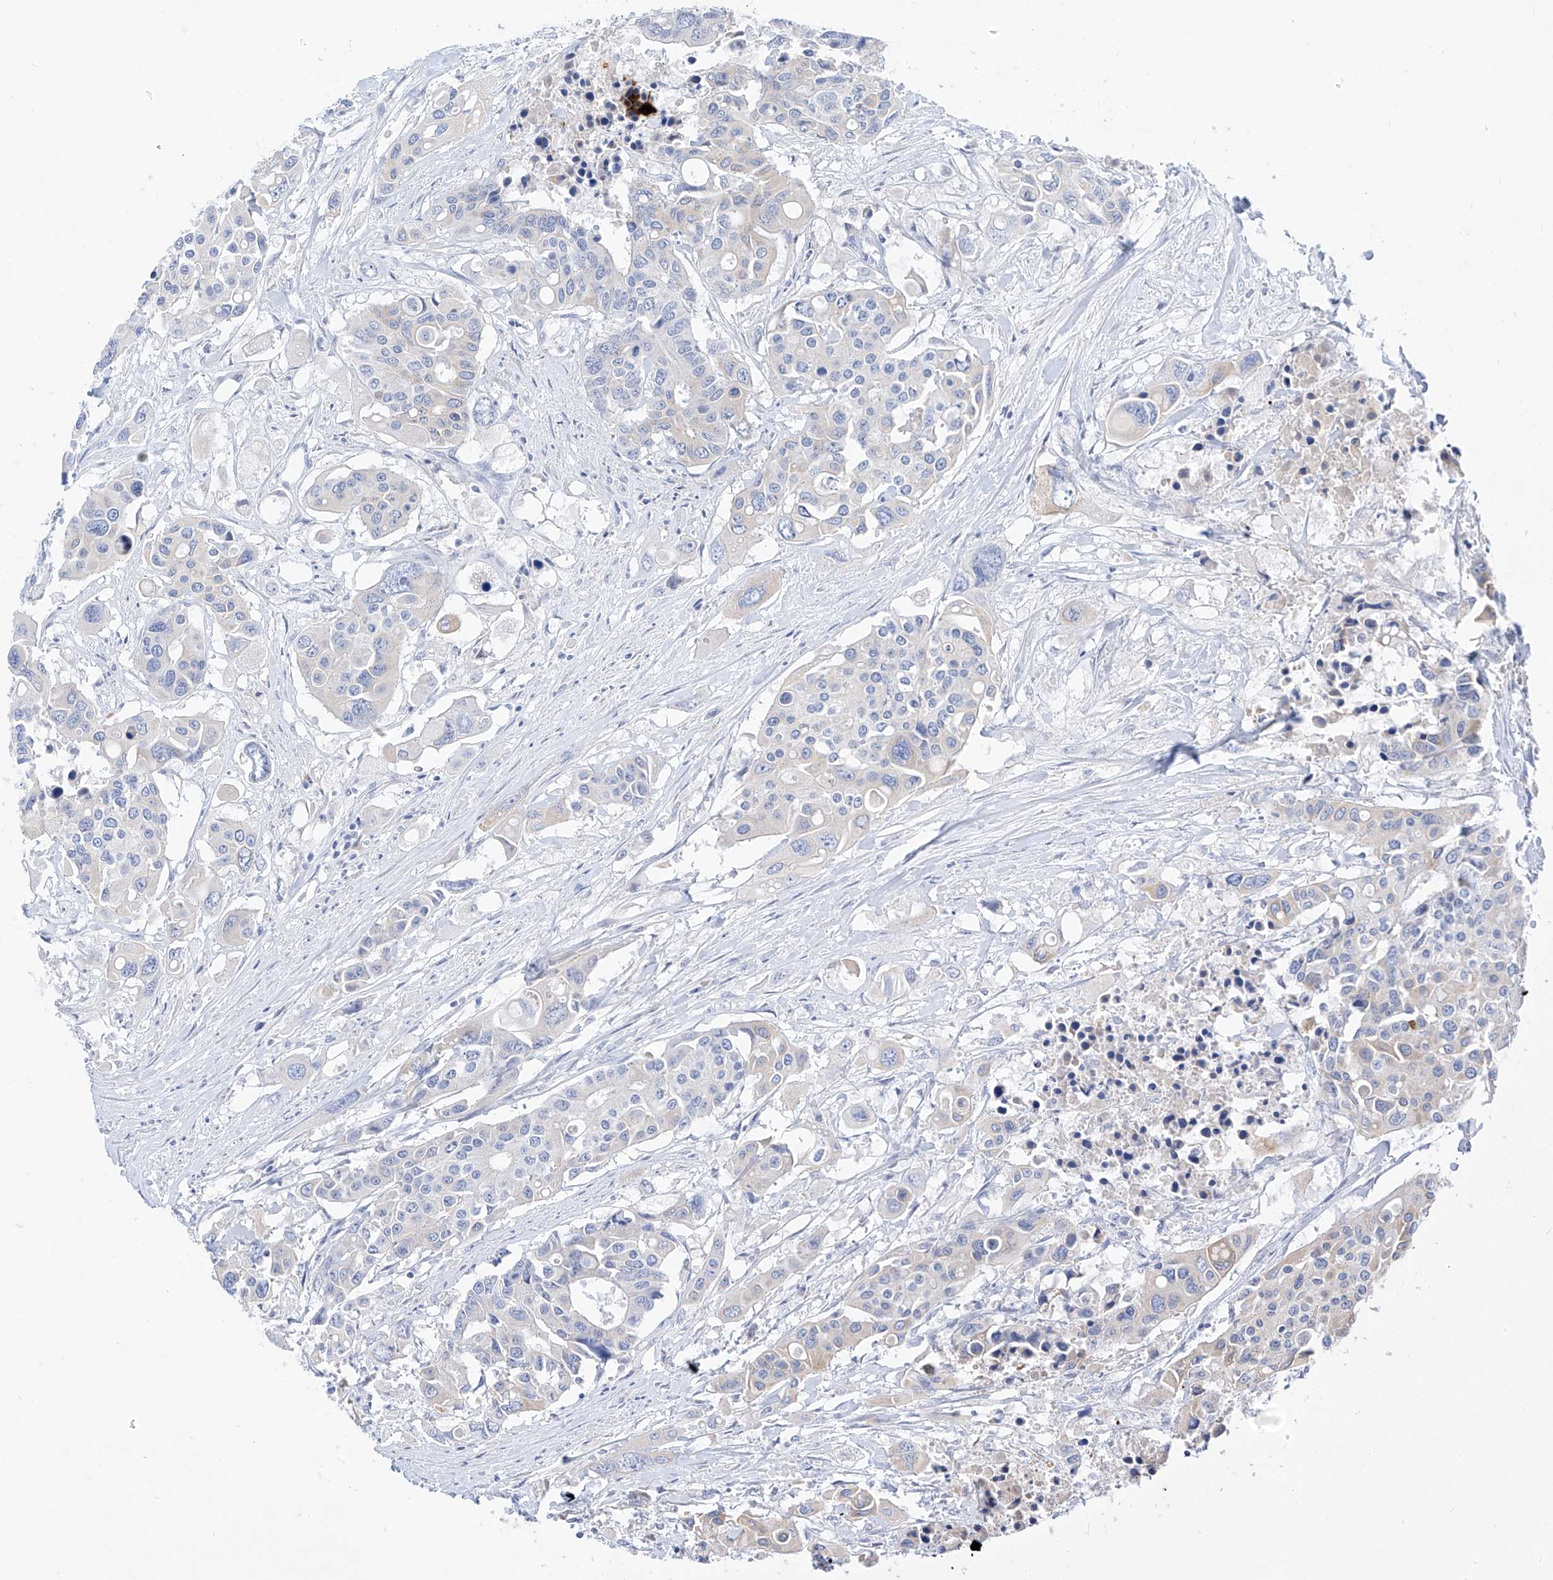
{"staining": {"intensity": "weak", "quantity": "<25%", "location": "cytoplasmic/membranous"}, "tissue": "colorectal cancer", "cell_type": "Tumor cells", "image_type": "cancer", "snomed": [{"axis": "morphology", "description": "Adenocarcinoma, NOS"}, {"axis": "topography", "description": "Colon"}], "caption": "Immunohistochemistry image of human colorectal adenocarcinoma stained for a protein (brown), which demonstrates no staining in tumor cells.", "gene": "RASA2", "patient": {"sex": "male", "age": 77}}